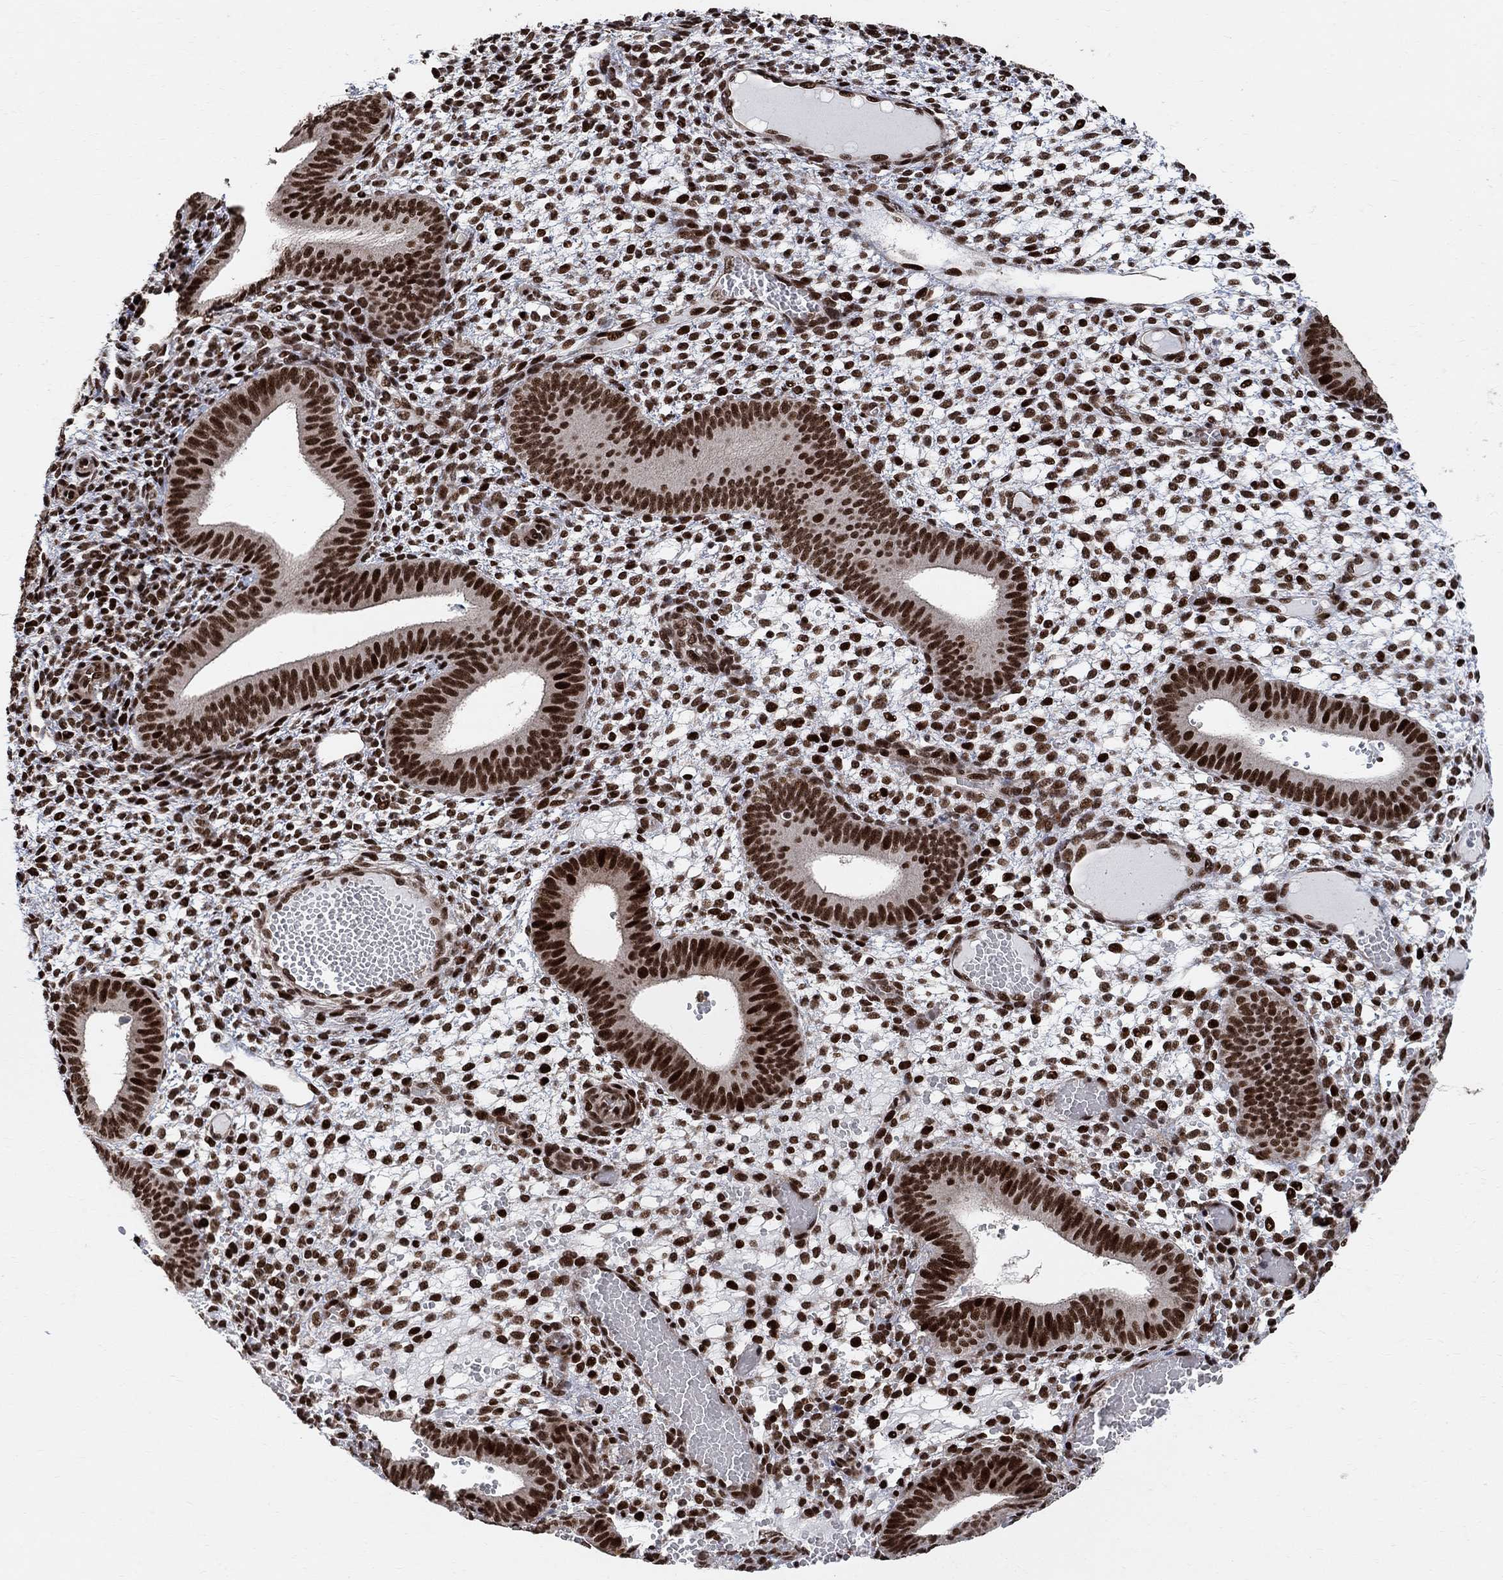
{"staining": {"intensity": "strong", "quantity": ">75%", "location": "nuclear"}, "tissue": "endometrium", "cell_type": "Cells in endometrial stroma", "image_type": "normal", "snomed": [{"axis": "morphology", "description": "Normal tissue, NOS"}, {"axis": "topography", "description": "Endometrium"}], "caption": "Cells in endometrial stroma exhibit high levels of strong nuclear positivity in about >75% of cells in unremarkable human endometrium. (DAB IHC with brightfield microscopy, high magnification).", "gene": "E4F1", "patient": {"sex": "female", "age": 42}}